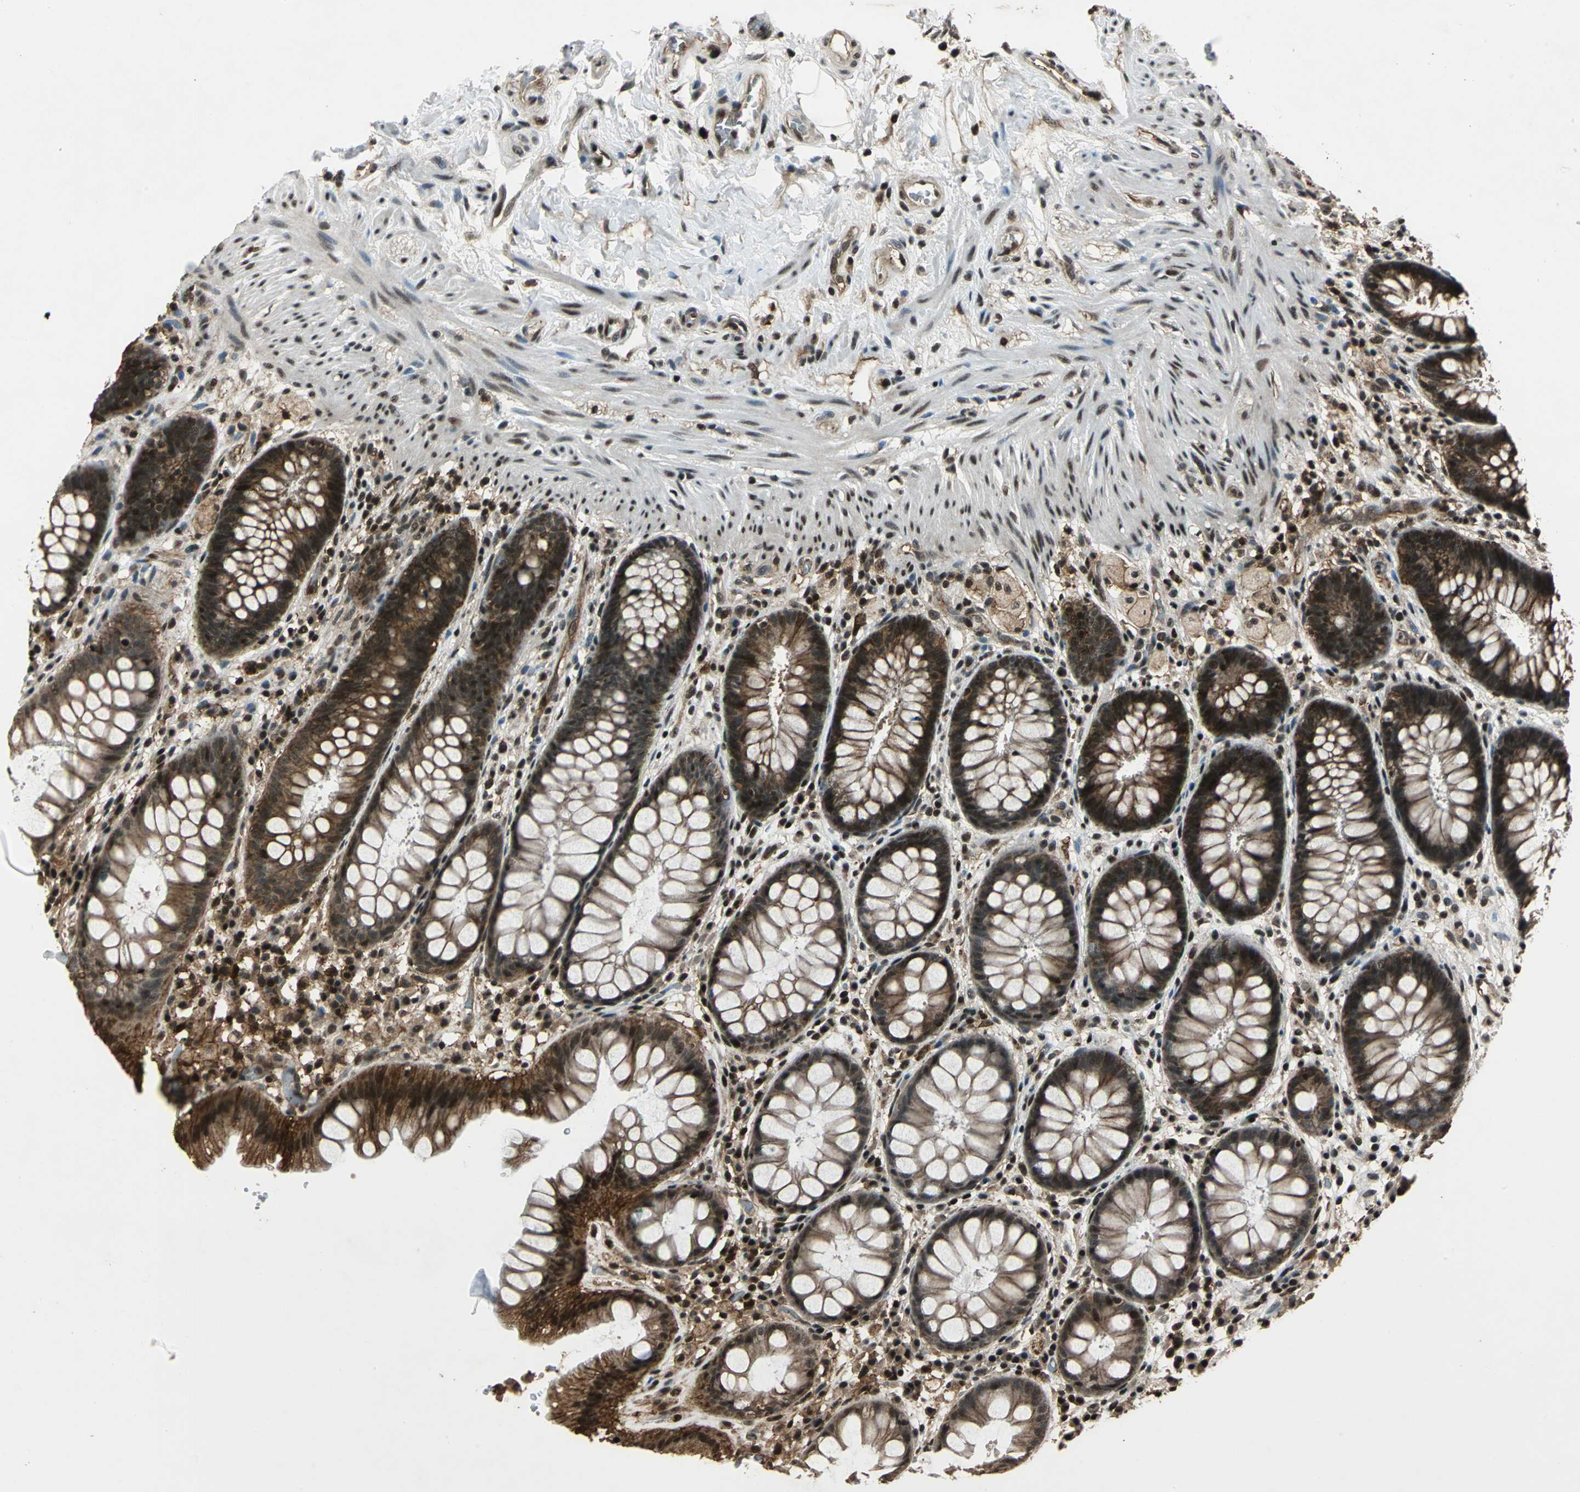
{"staining": {"intensity": "strong", "quantity": ">75%", "location": "cytoplasmic/membranous,nuclear"}, "tissue": "rectum", "cell_type": "Glandular cells", "image_type": "normal", "snomed": [{"axis": "morphology", "description": "Normal tissue, NOS"}, {"axis": "topography", "description": "Rectum"}], "caption": "High-power microscopy captured an IHC micrograph of benign rectum, revealing strong cytoplasmic/membranous,nuclear staining in approximately >75% of glandular cells.", "gene": "NR2C2", "patient": {"sex": "female", "age": 46}}